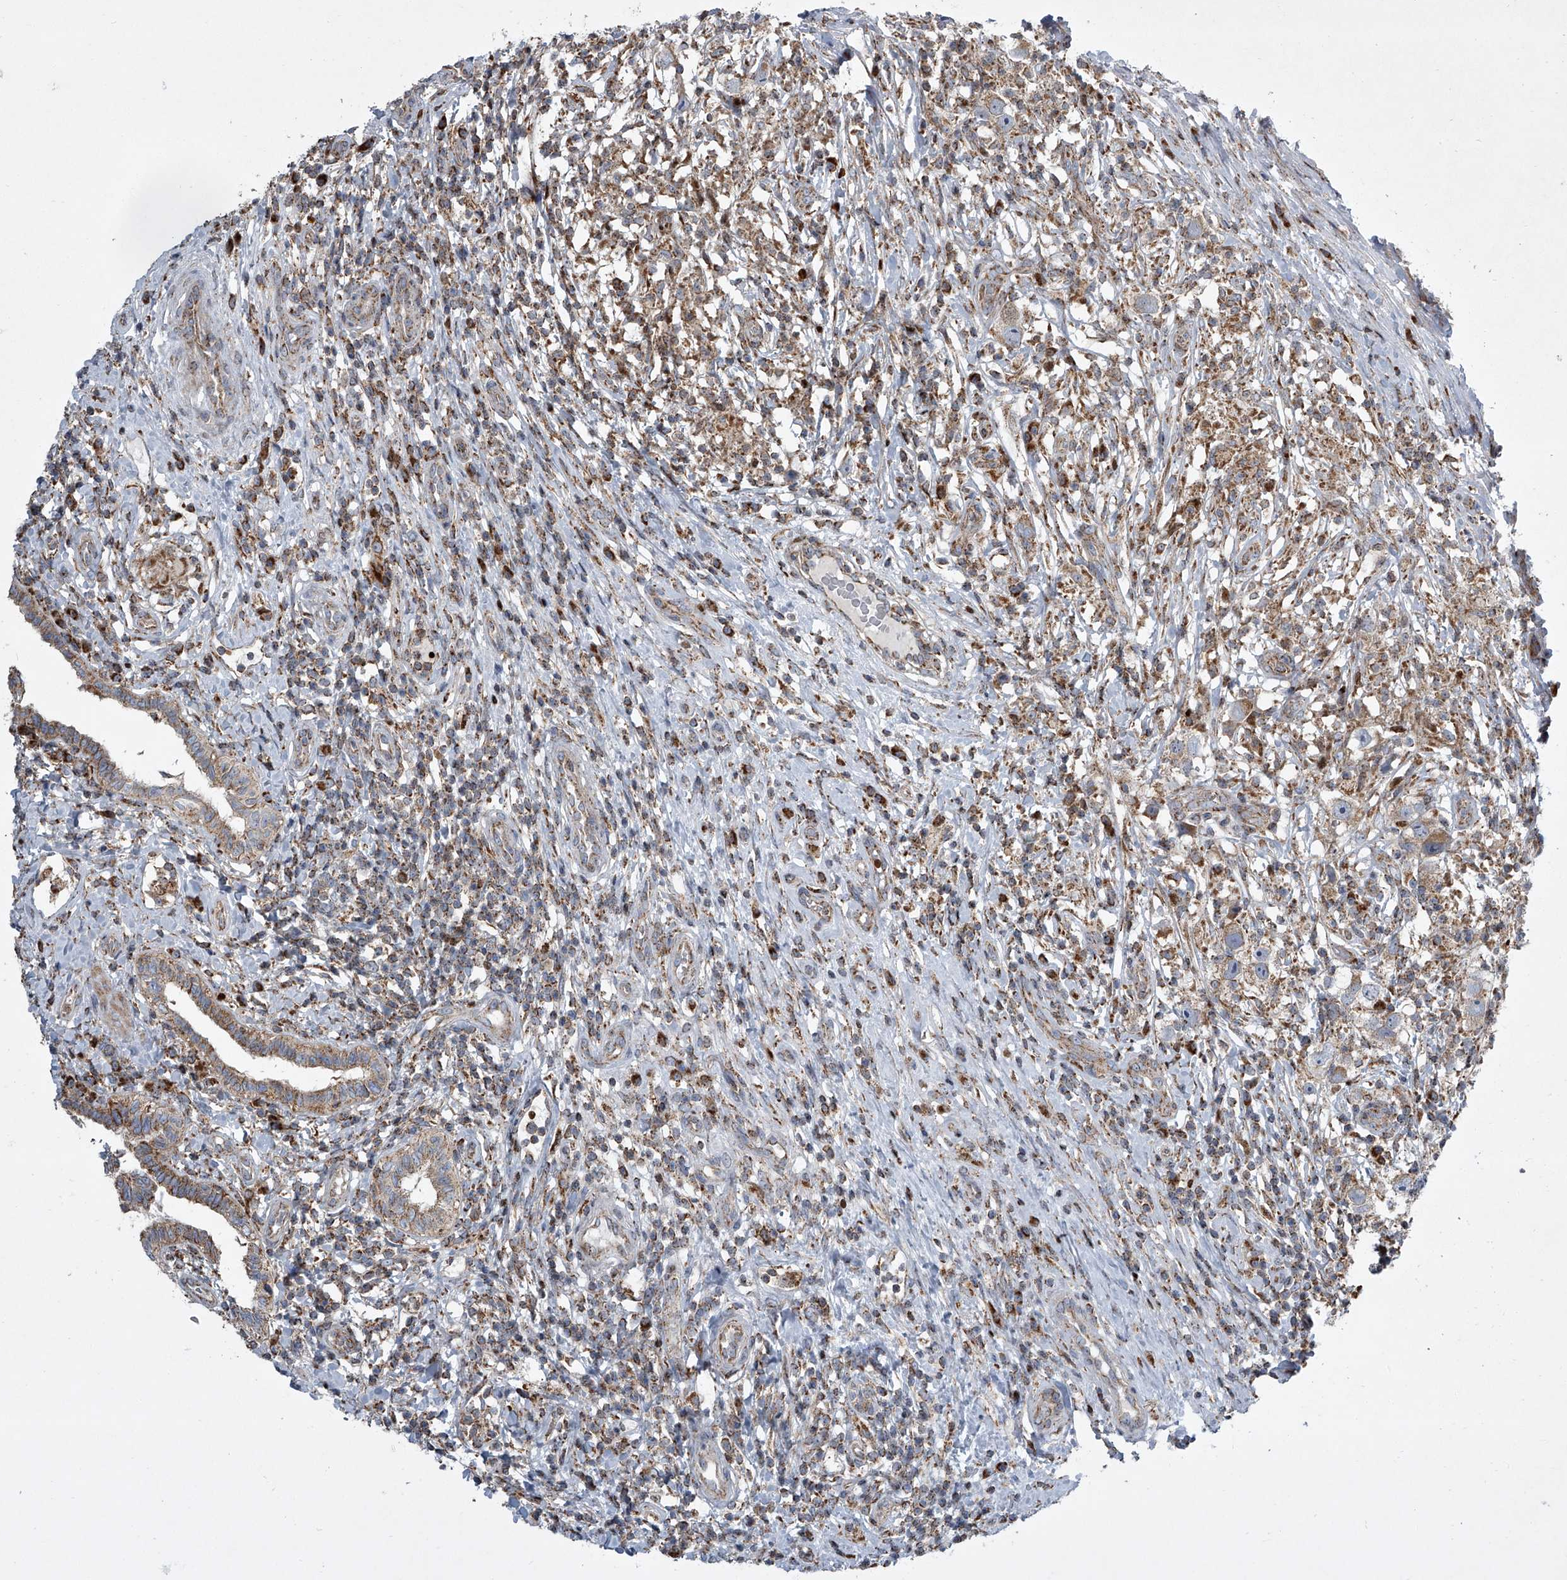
{"staining": {"intensity": "weak", "quantity": "25%-75%", "location": "cytoplasmic/membranous"}, "tissue": "testis cancer", "cell_type": "Tumor cells", "image_type": "cancer", "snomed": [{"axis": "morphology", "description": "Seminoma, NOS"}, {"axis": "topography", "description": "Testis"}], "caption": "Testis cancer stained with IHC shows weak cytoplasmic/membranous staining in approximately 25%-75% of tumor cells.", "gene": "STRADA", "patient": {"sex": "male", "age": 49}}